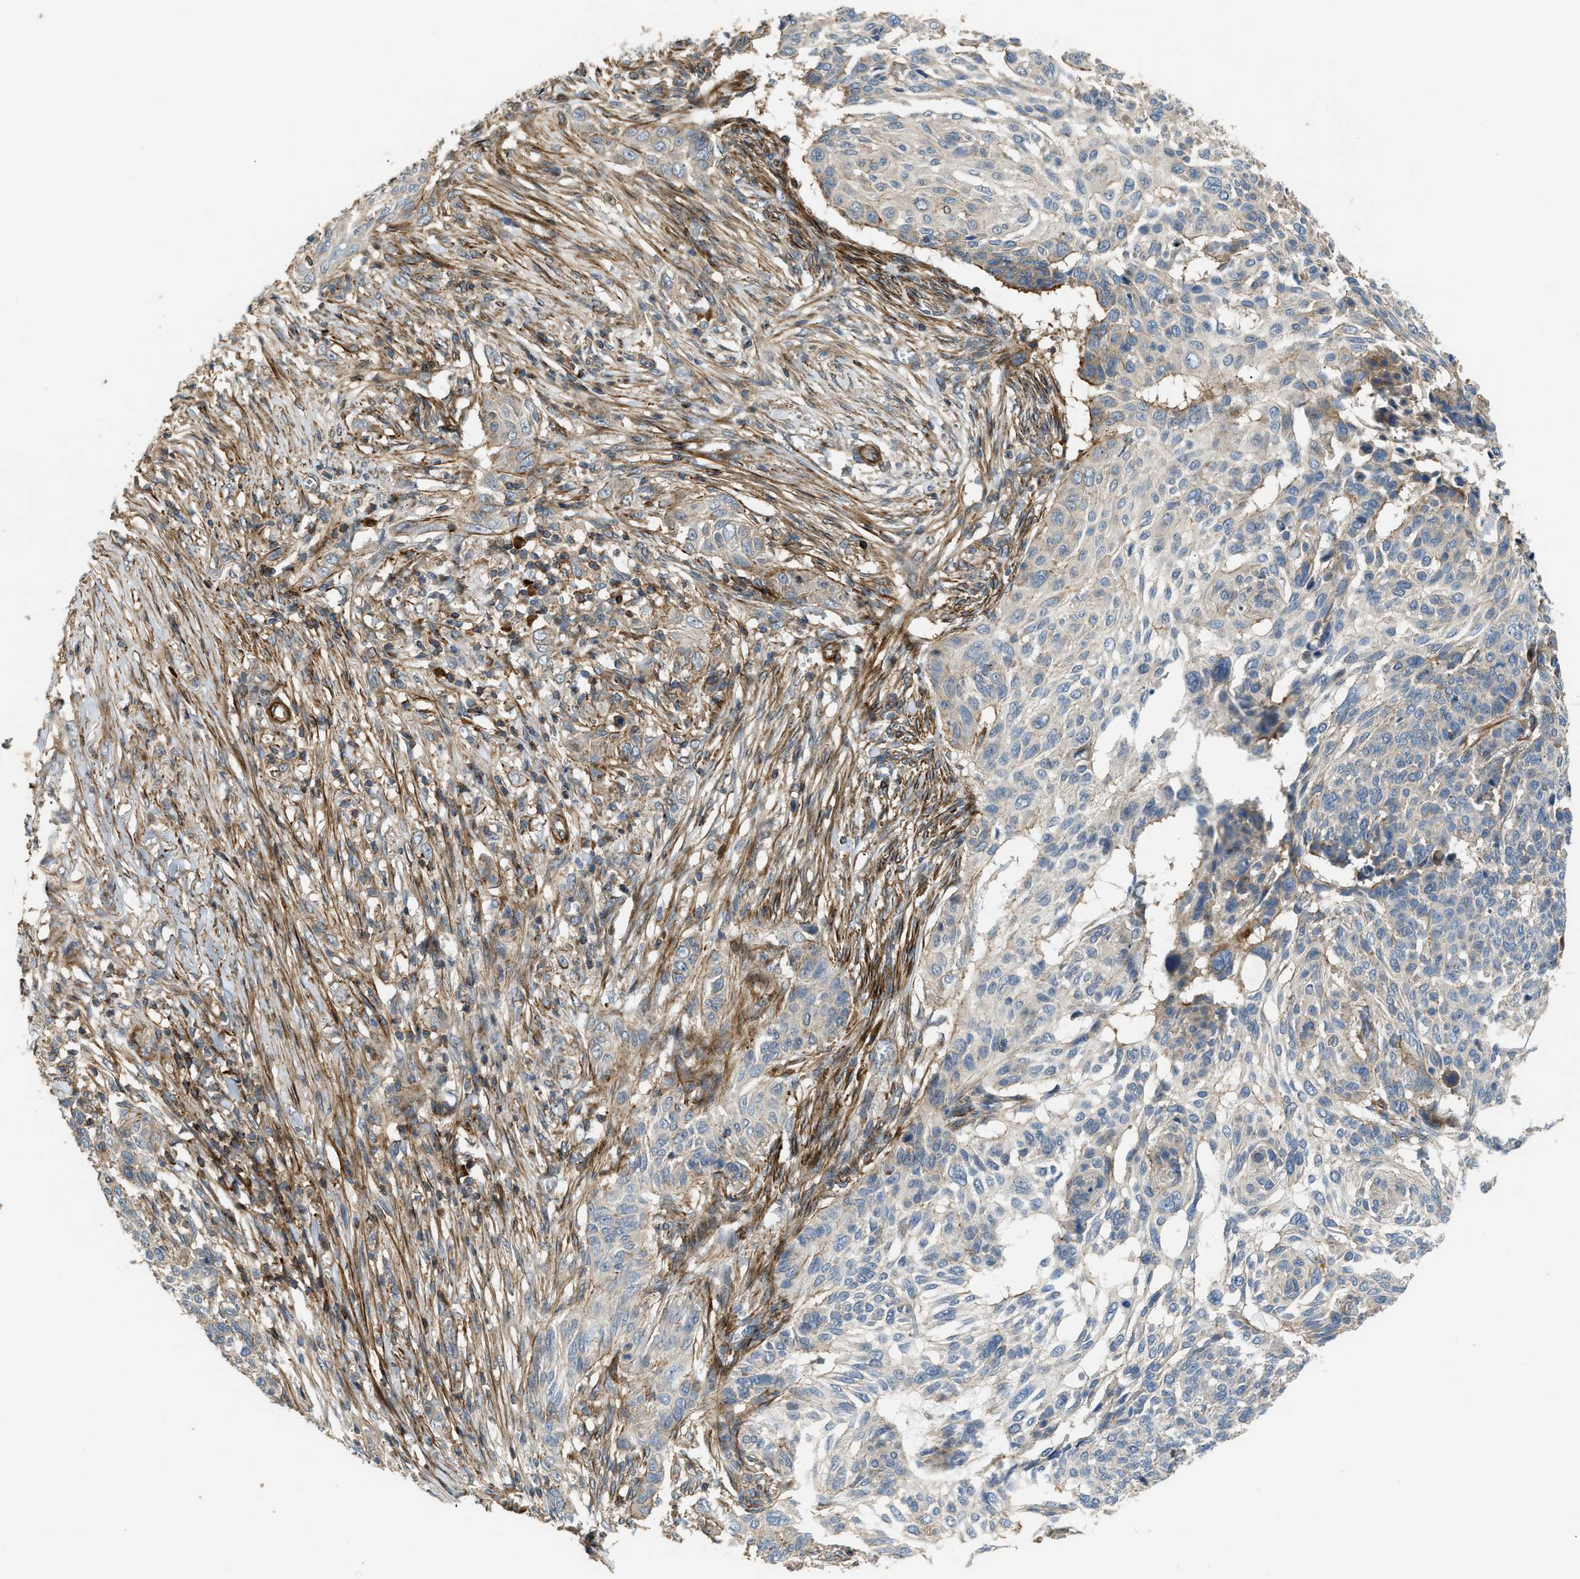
{"staining": {"intensity": "negative", "quantity": "none", "location": "none"}, "tissue": "skin cancer", "cell_type": "Tumor cells", "image_type": "cancer", "snomed": [{"axis": "morphology", "description": "Basal cell carcinoma"}, {"axis": "topography", "description": "Skin"}], "caption": "Immunohistochemical staining of skin basal cell carcinoma demonstrates no significant positivity in tumor cells.", "gene": "BTN3A2", "patient": {"sex": "male", "age": 85}}